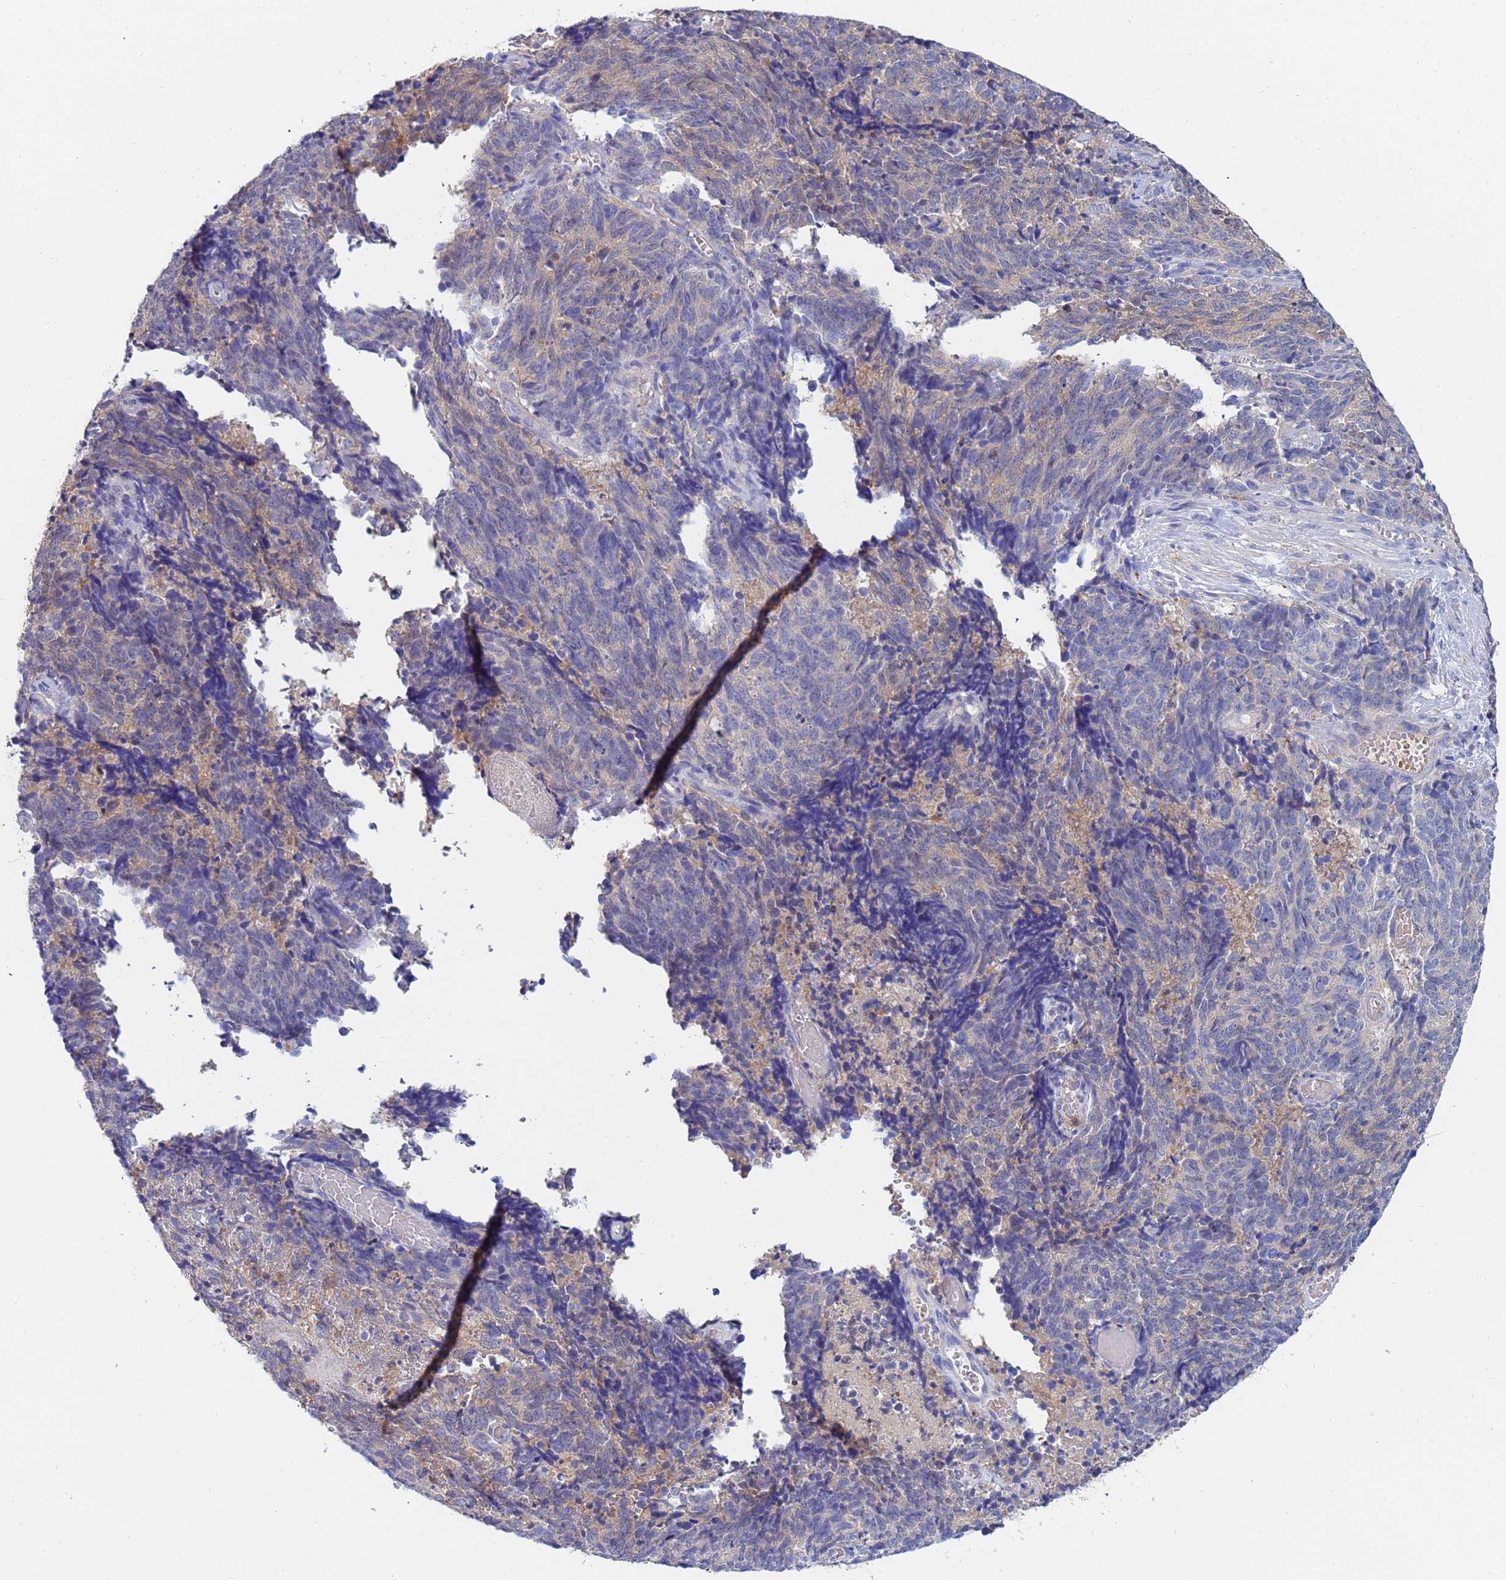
{"staining": {"intensity": "negative", "quantity": "none", "location": "none"}, "tissue": "cervical cancer", "cell_type": "Tumor cells", "image_type": "cancer", "snomed": [{"axis": "morphology", "description": "Squamous cell carcinoma, NOS"}, {"axis": "topography", "description": "Cervix"}], "caption": "This image is of squamous cell carcinoma (cervical) stained with immunohistochemistry to label a protein in brown with the nuclei are counter-stained blue. There is no positivity in tumor cells.", "gene": "TTLL11", "patient": {"sex": "female", "age": 29}}